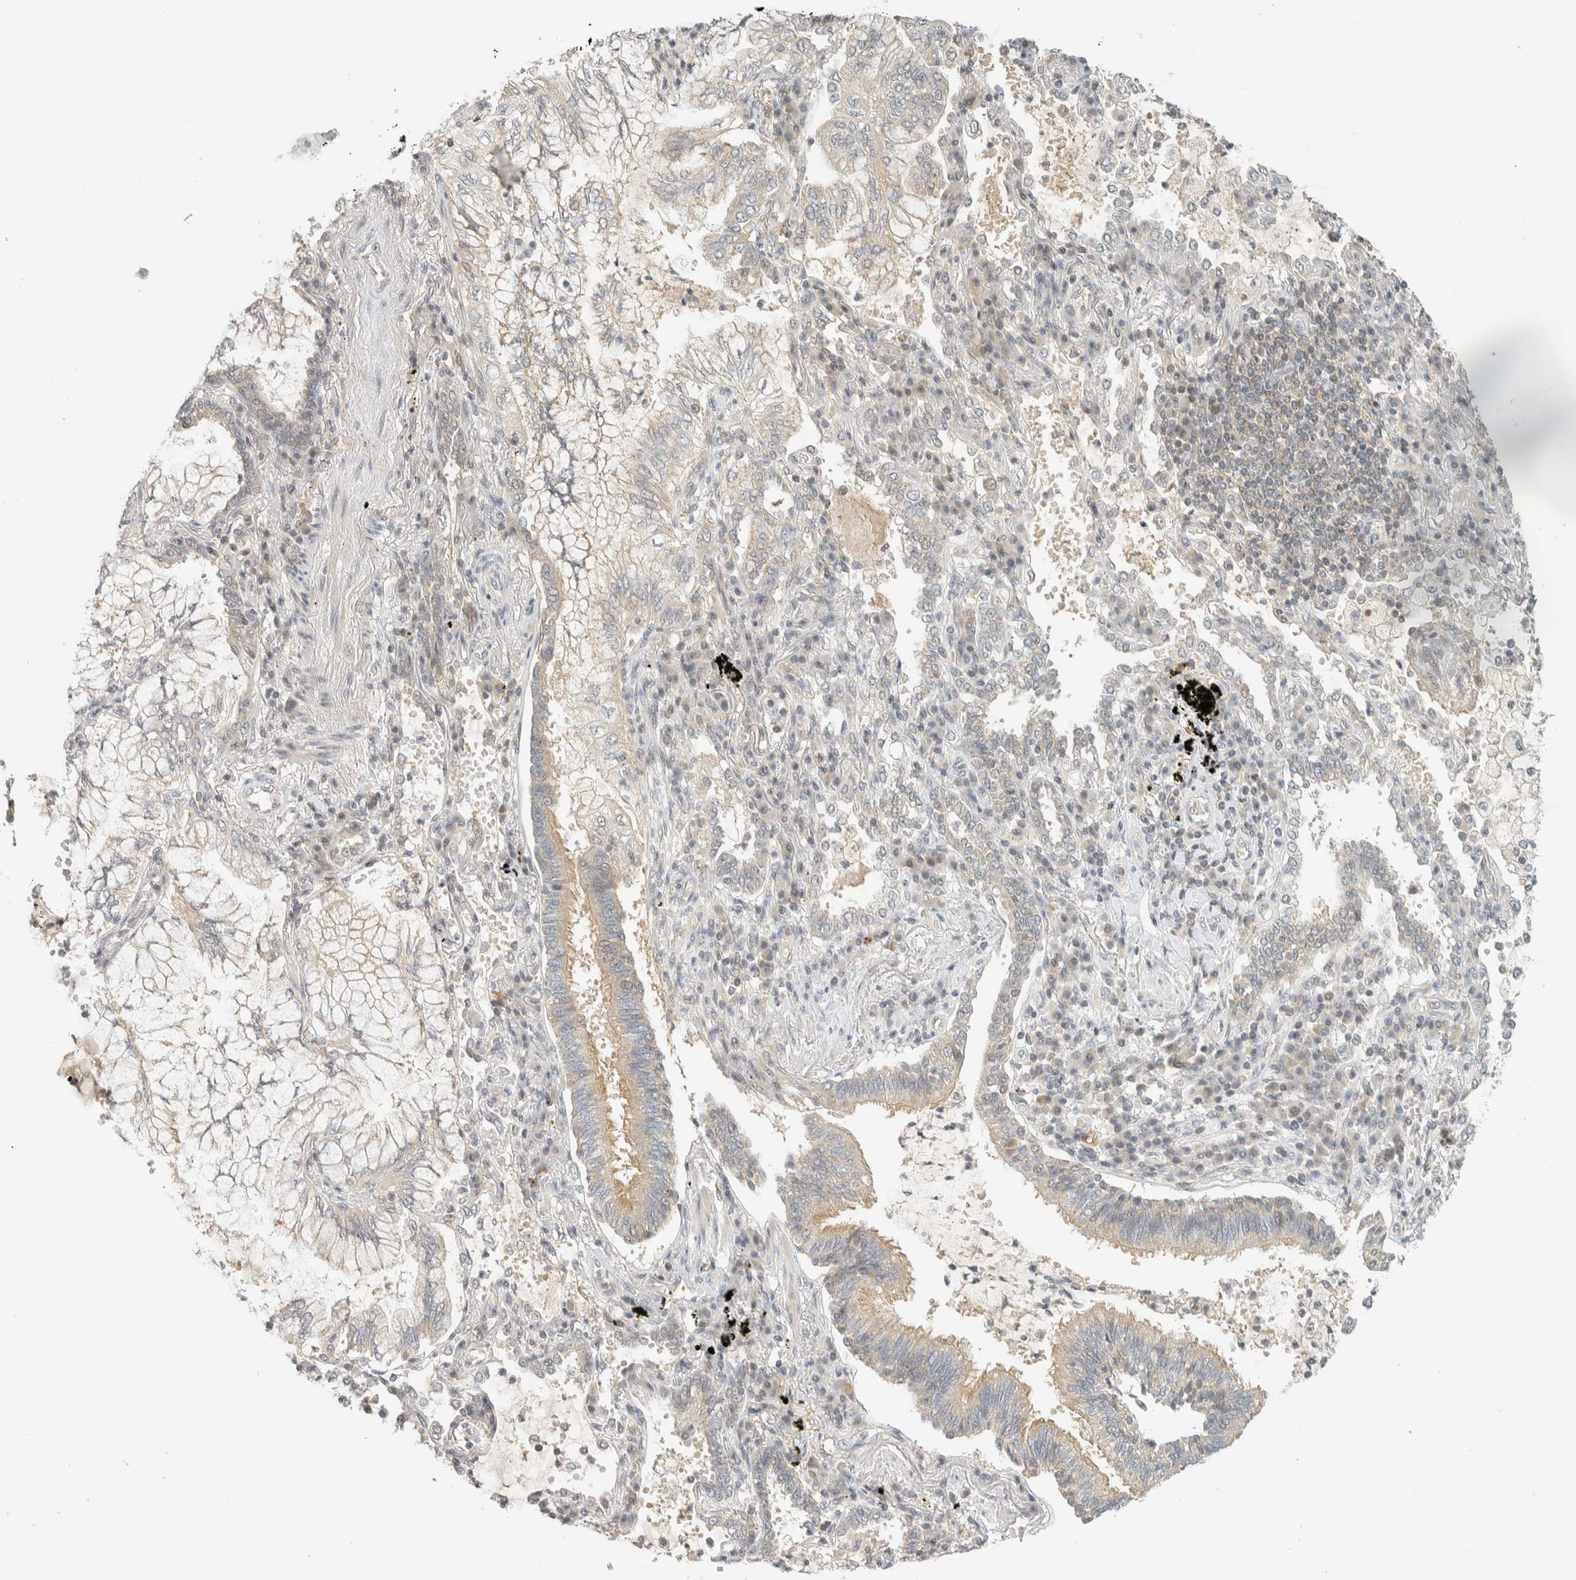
{"staining": {"intensity": "negative", "quantity": "none", "location": "none"}, "tissue": "lung cancer", "cell_type": "Tumor cells", "image_type": "cancer", "snomed": [{"axis": "morphology", "description": "Adenocarcinoma, NOS"}, {"axis": "topography", "description": "Lung"}], "caption": "Image shows no significant protein staining in tumor cells of lung adenocarcinoma. (DAB immunohistochemistry (IHC) with hematoxylin counter stain).", "gene": "KIFAP3", "patient": {"sex": "female", "age": 70}}